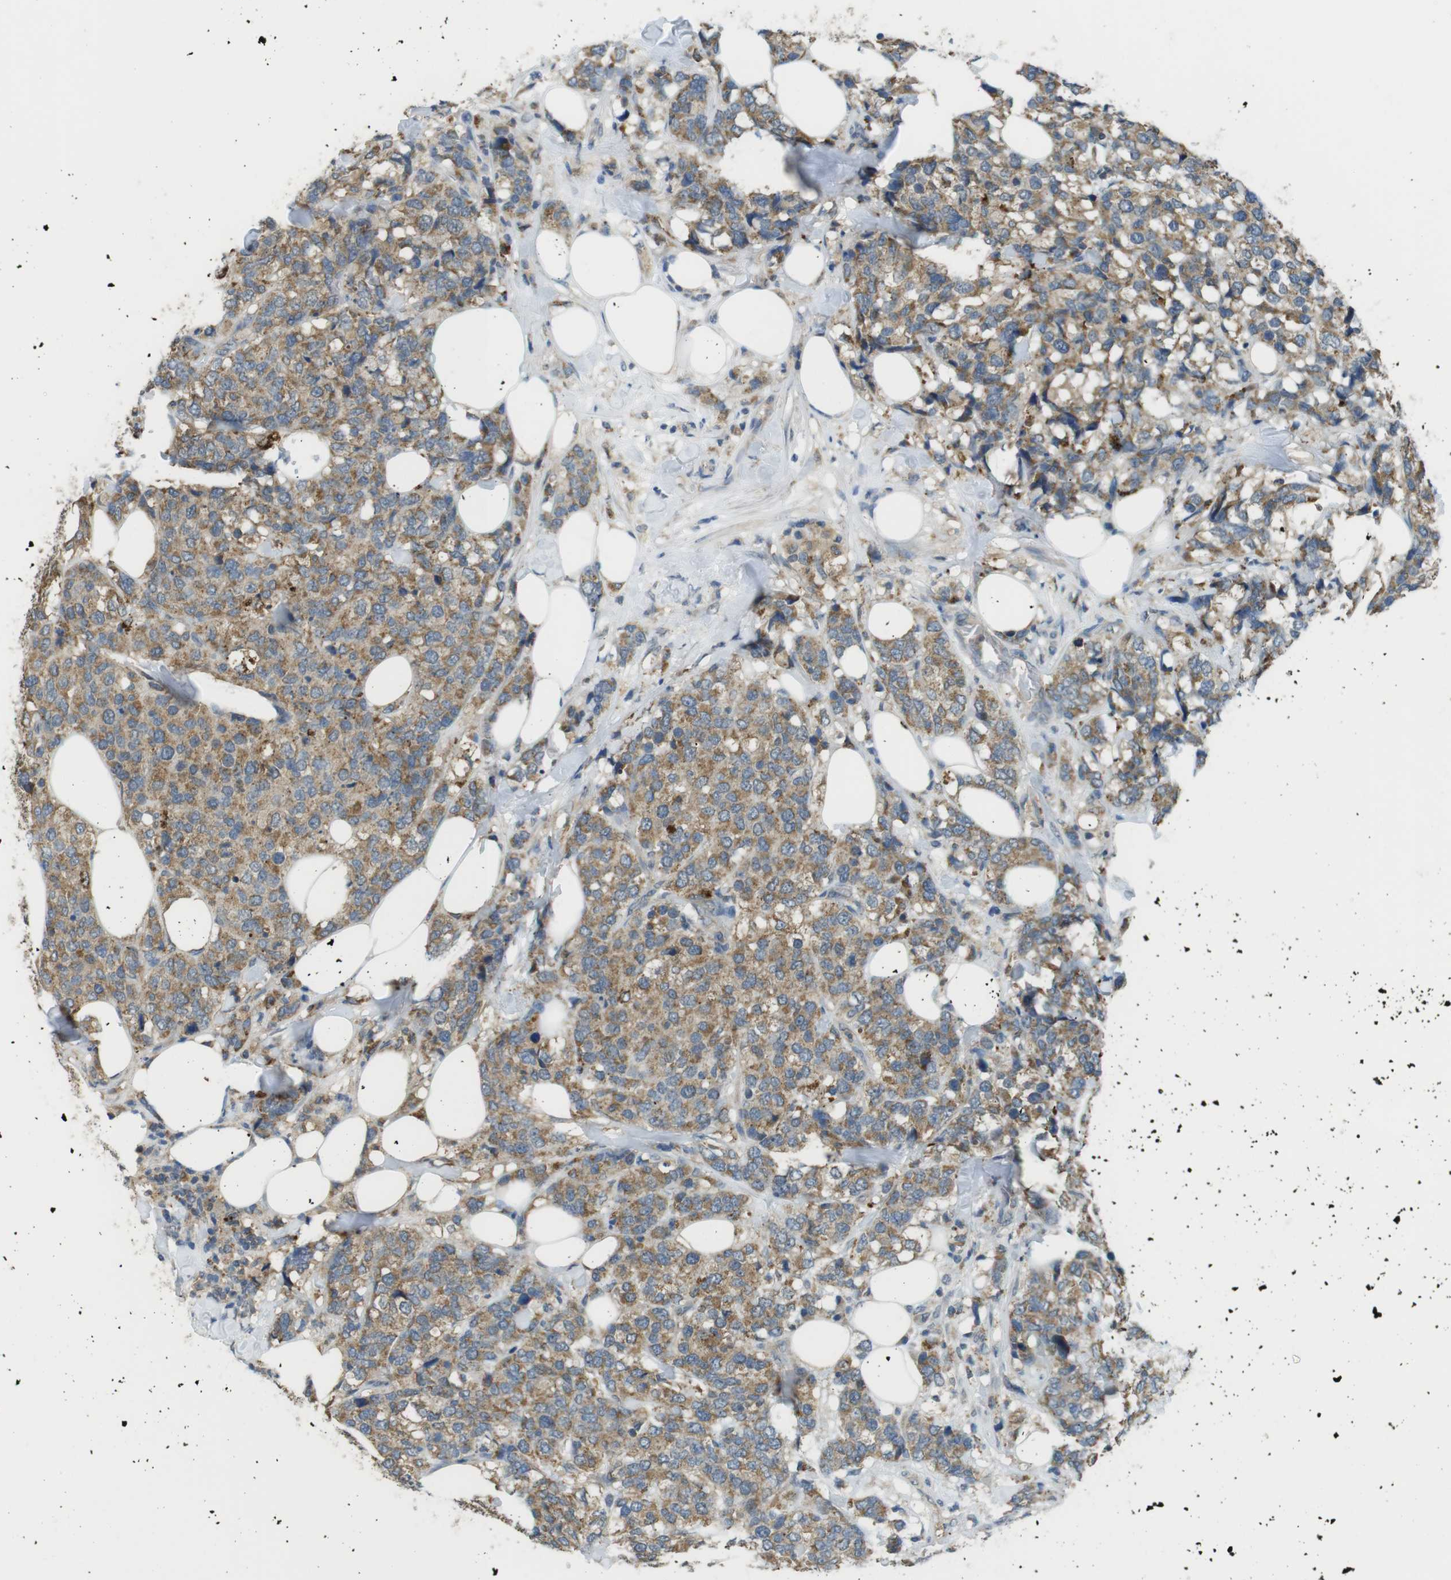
{"staining": {"intensity": "moderate", "quantity": ">75%", "location": "cytoplasmic/membranous"}, "tissue": "breast cancer", "cell_type": "Tumor cells", "image_type": "cancer", "snomed": [{"axis": "morphology", "description": "Lobular carcinoma"}, {"axis": "topography", "description": "Breast"}], "caption": "Brown immunohistochemical staining in breast cancer demonstrates moderate cytoplasmic/membranous positivity in approximately >75% of tumor cells. (DAB (3,3'-diaminobenzidine) IHC, brown staining for protein, blue staining for nuclei).", "gene": "BRI3BP", "patient": {"sex": "female", "age": 59}}